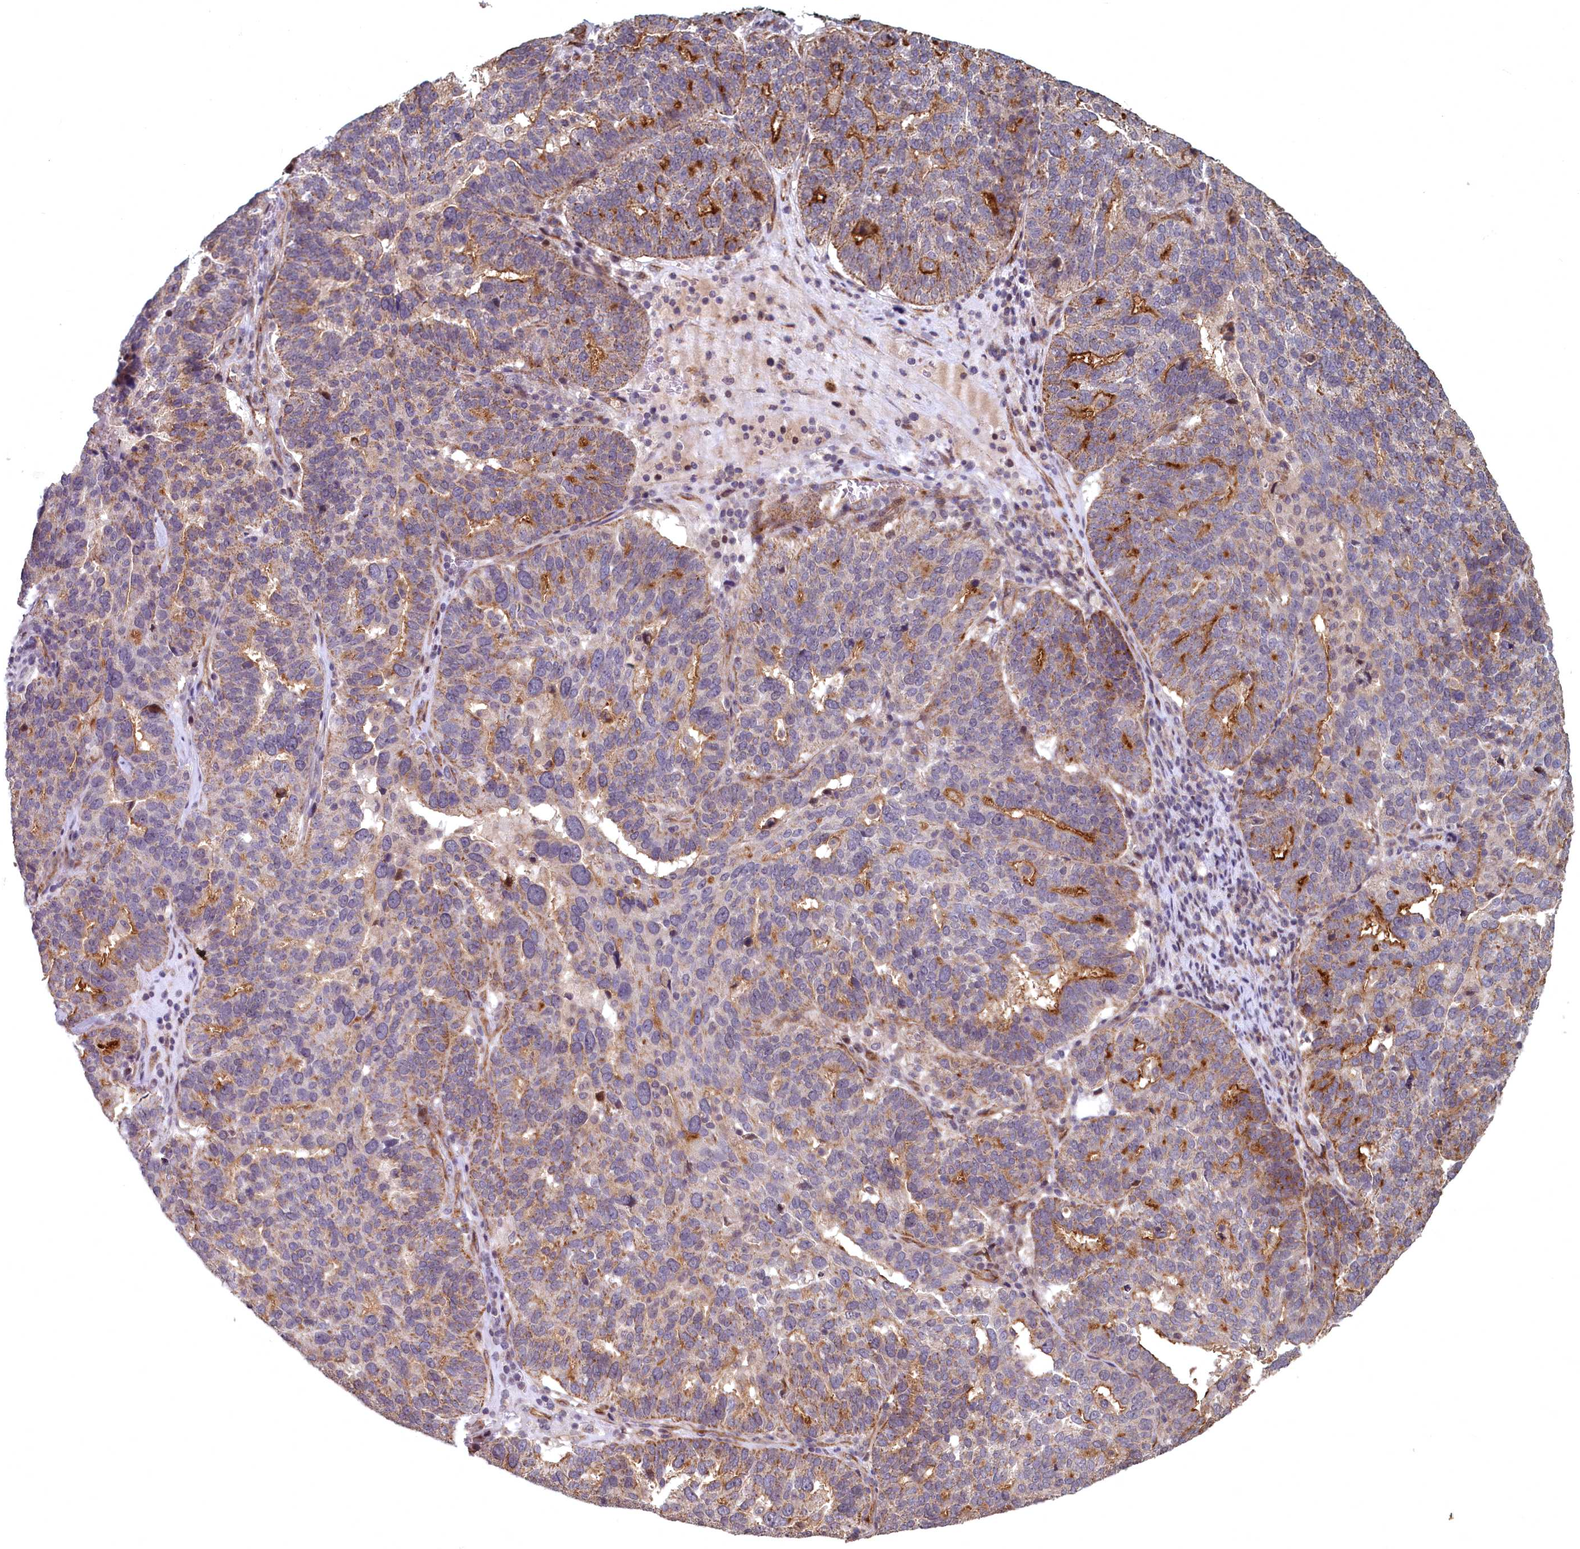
{"staining": {"intensity": "strong", "quantity": "25%-75%", "location": "cytoplasmic/membranous"}, "tissue": "ovarian cancer", "cell_type": "Tumor cells", "image_type": "cancer", "snomed": [{"axis": "morphology", "description": "Cystadenocarcinoma, serous, NOS"}, {"axis": "topography", "description": "Ovary"}], "caption": "Tumor cells show high levels of strong cytoplasmic/membranous staining in approximately 25%-75% of cells in ovarian serous cystadenocarcinoma.", "gene": "TSPYL4", "patient": {"sex": "female", "age": 59}}